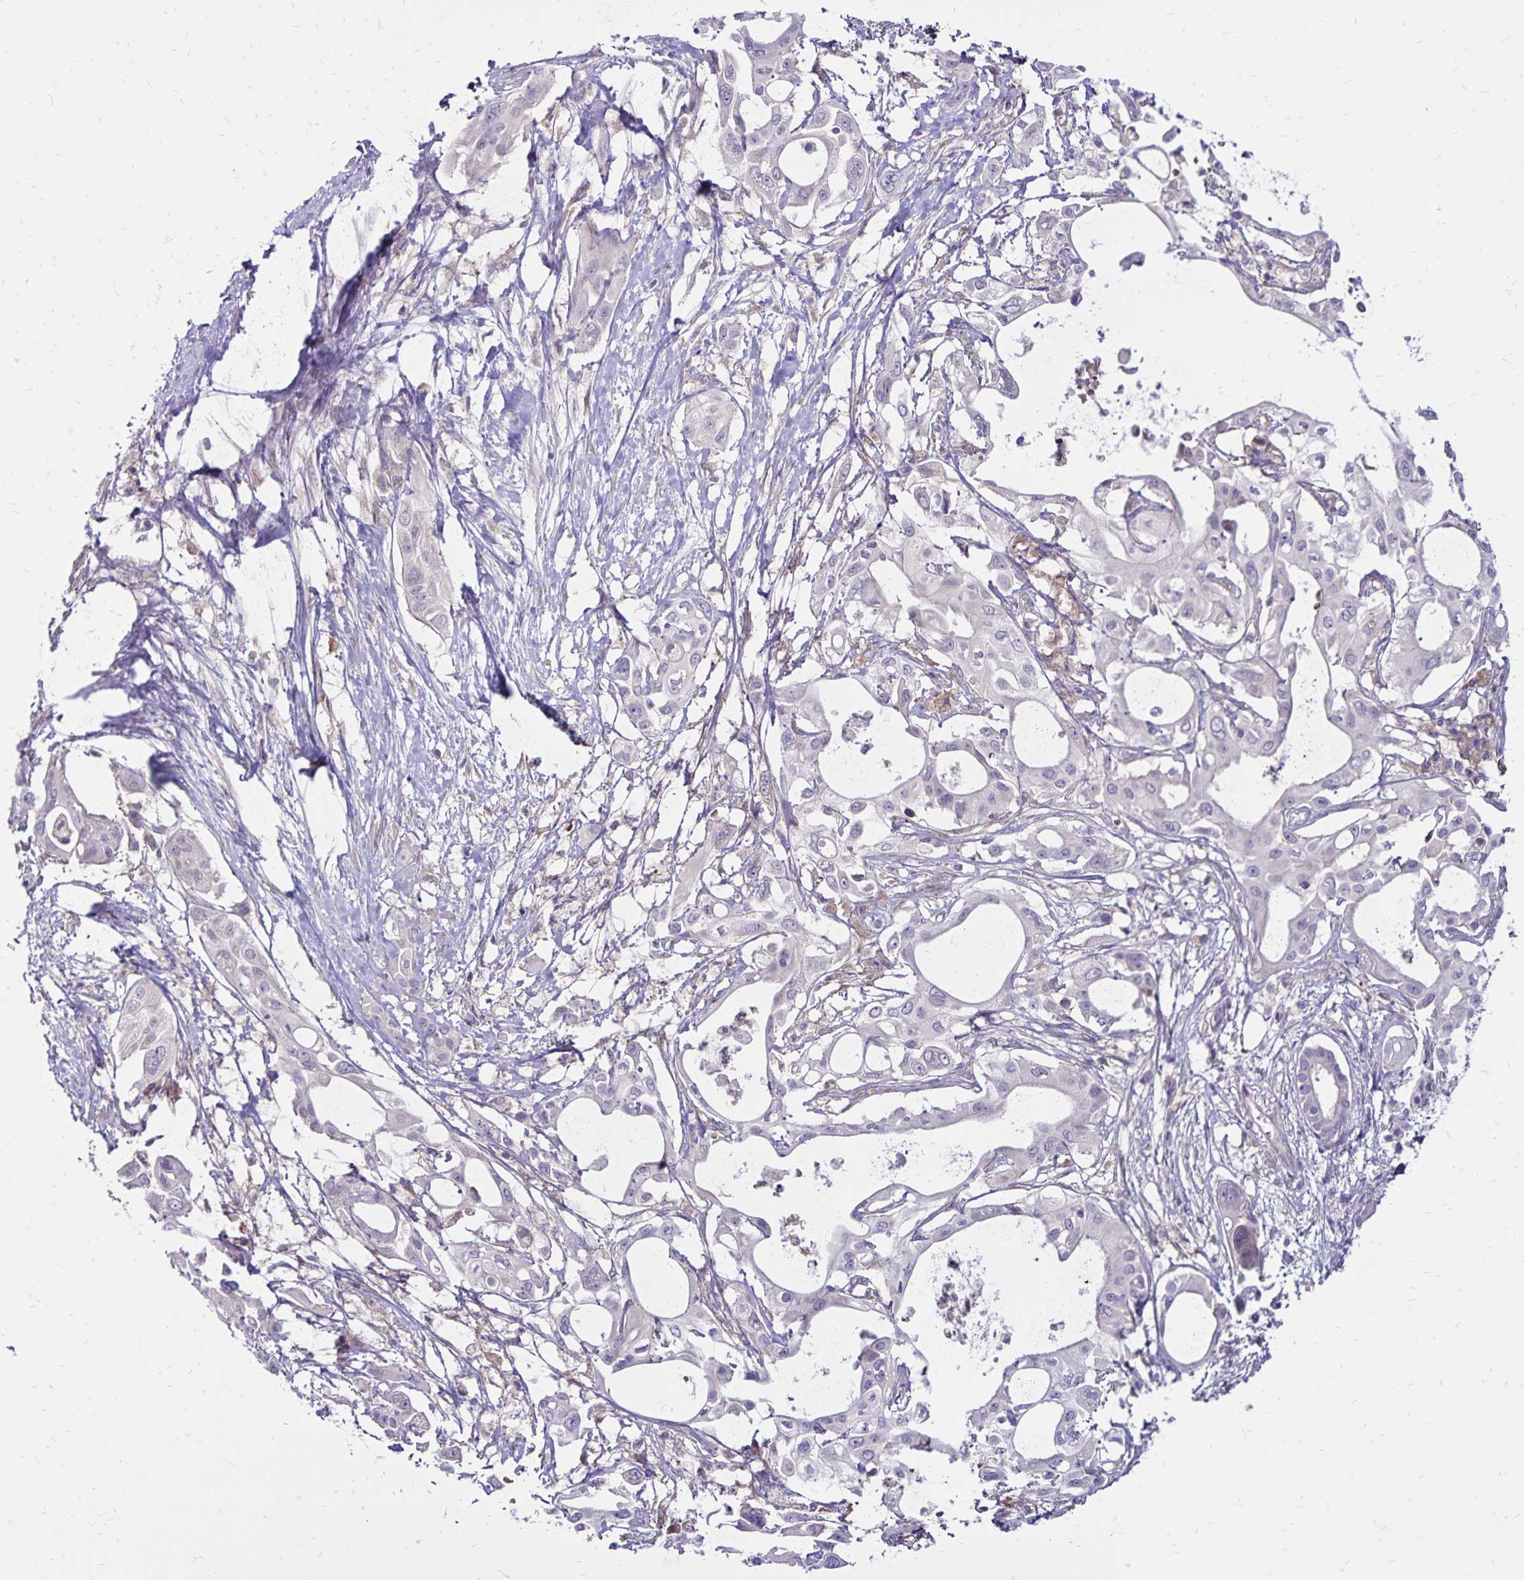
{"staining": {"intensity": "negative", "quantity": "none", "location": "none"}, "tissue": "pancreatic cancer", "cell_type": "Tumor cells", "image_type": "cancer", "snomed": [{"axis": "morphology", "description": "Adenocarcinoma, NOS"}, {"axis": "topography", "description": "Pancreas"}], "caption": "The histopathology image displays no staining of tumor cells in pancreatic cancer.", "gene": "FSD1", "patient": {"sex": "female", "age": 68}}